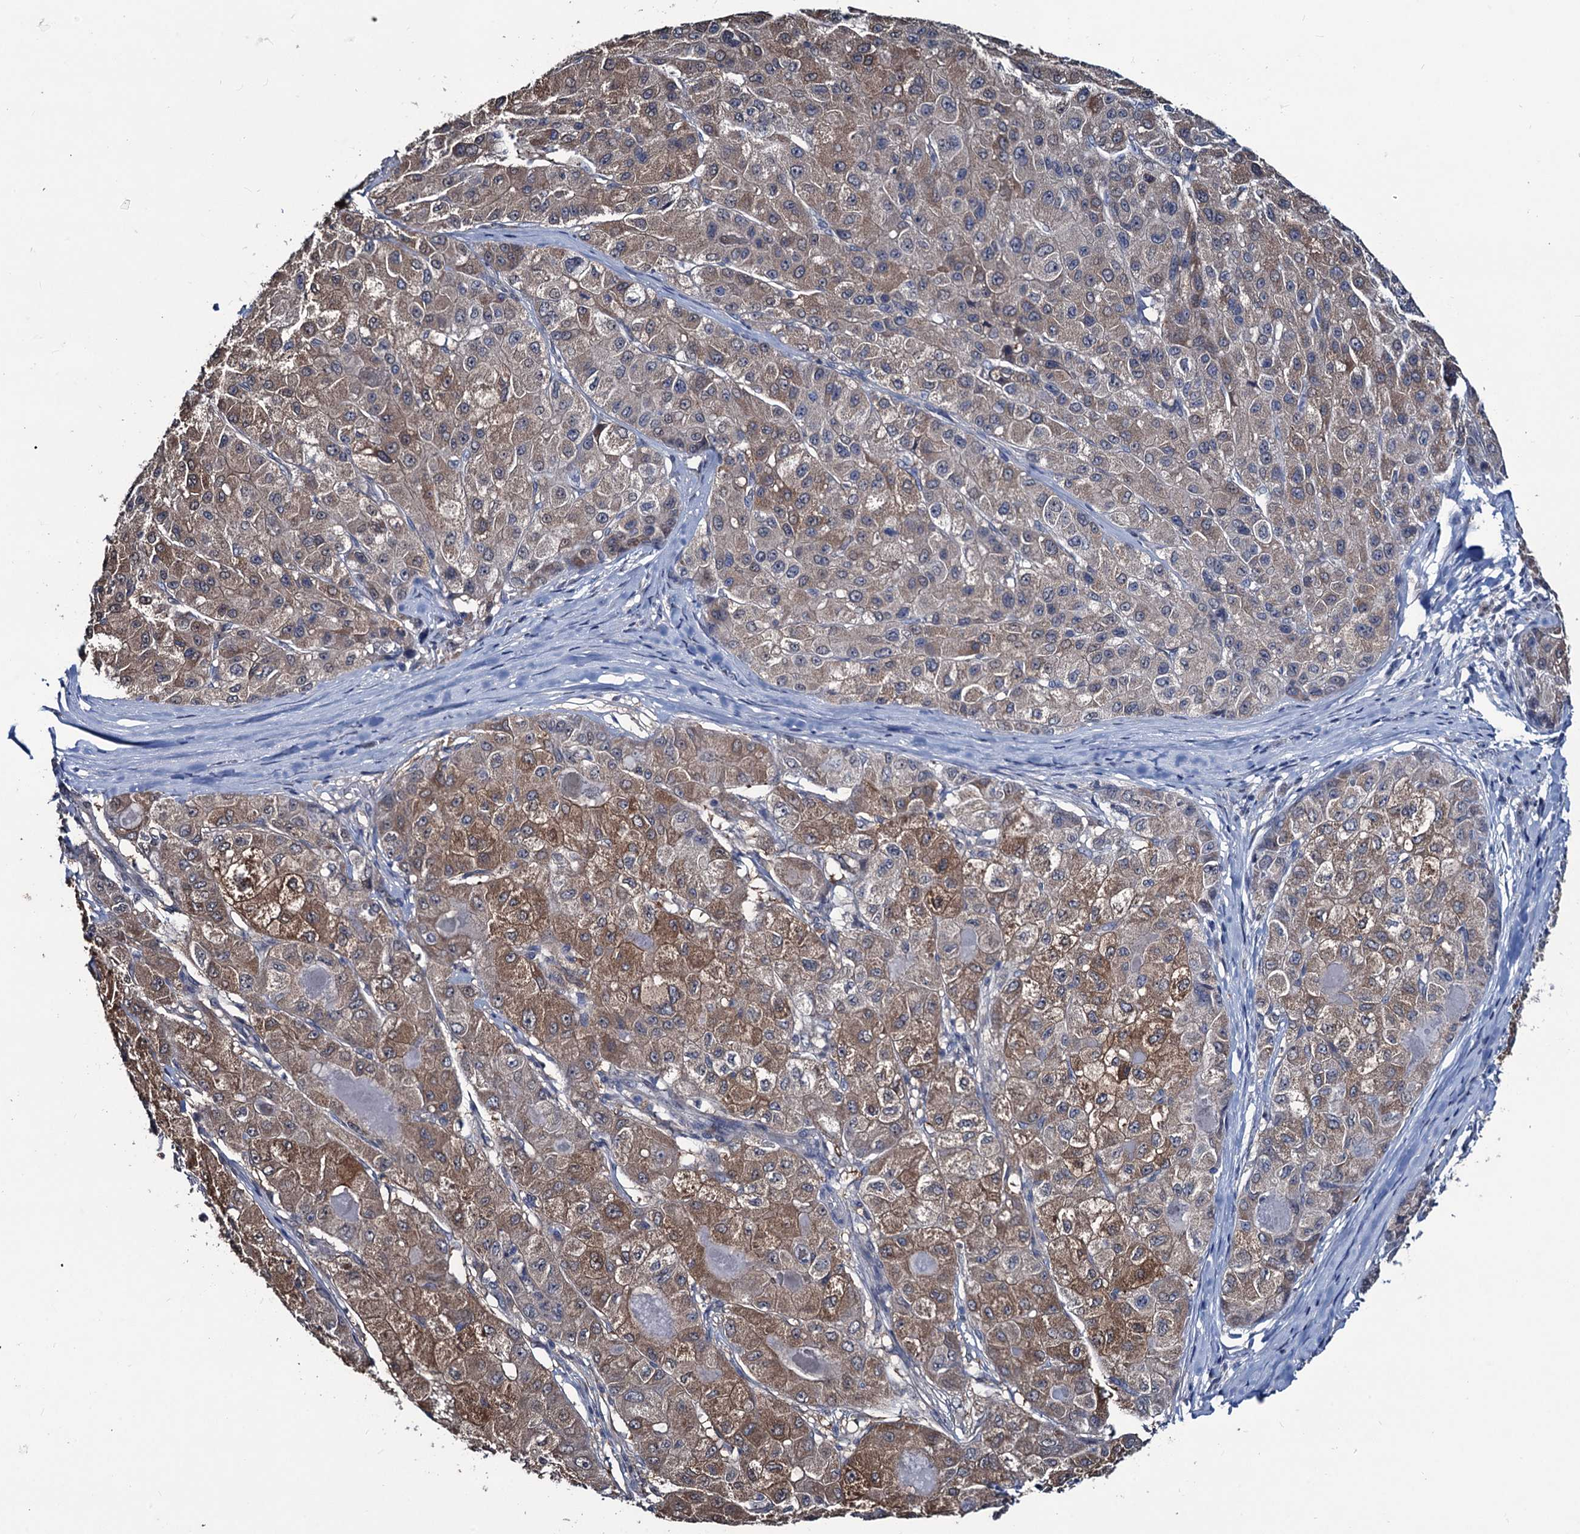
{"staining": {"intensity": "moderate", "quantity": "25%-75%", "location": "cytoplasmic/membranous"}, "tissue": "liver cancer", "cell_type": "Tumor cells", "image_type": "cancer", "snomed": [{"axis": "morphology", "description": "Carcinoma, Hepatocellular, NOS"}, {"axis": "topography", "description": "Liver"}], "caption": "A medium amount of moderate cytoplasmic/membranous expression is appreciated in approximately 25%-75% of tumor cells in liver cancer (hepatocellular carcinoma) tissue.", "gene": "RTKN2", "patient": {"sex": "male", "age": 80}}